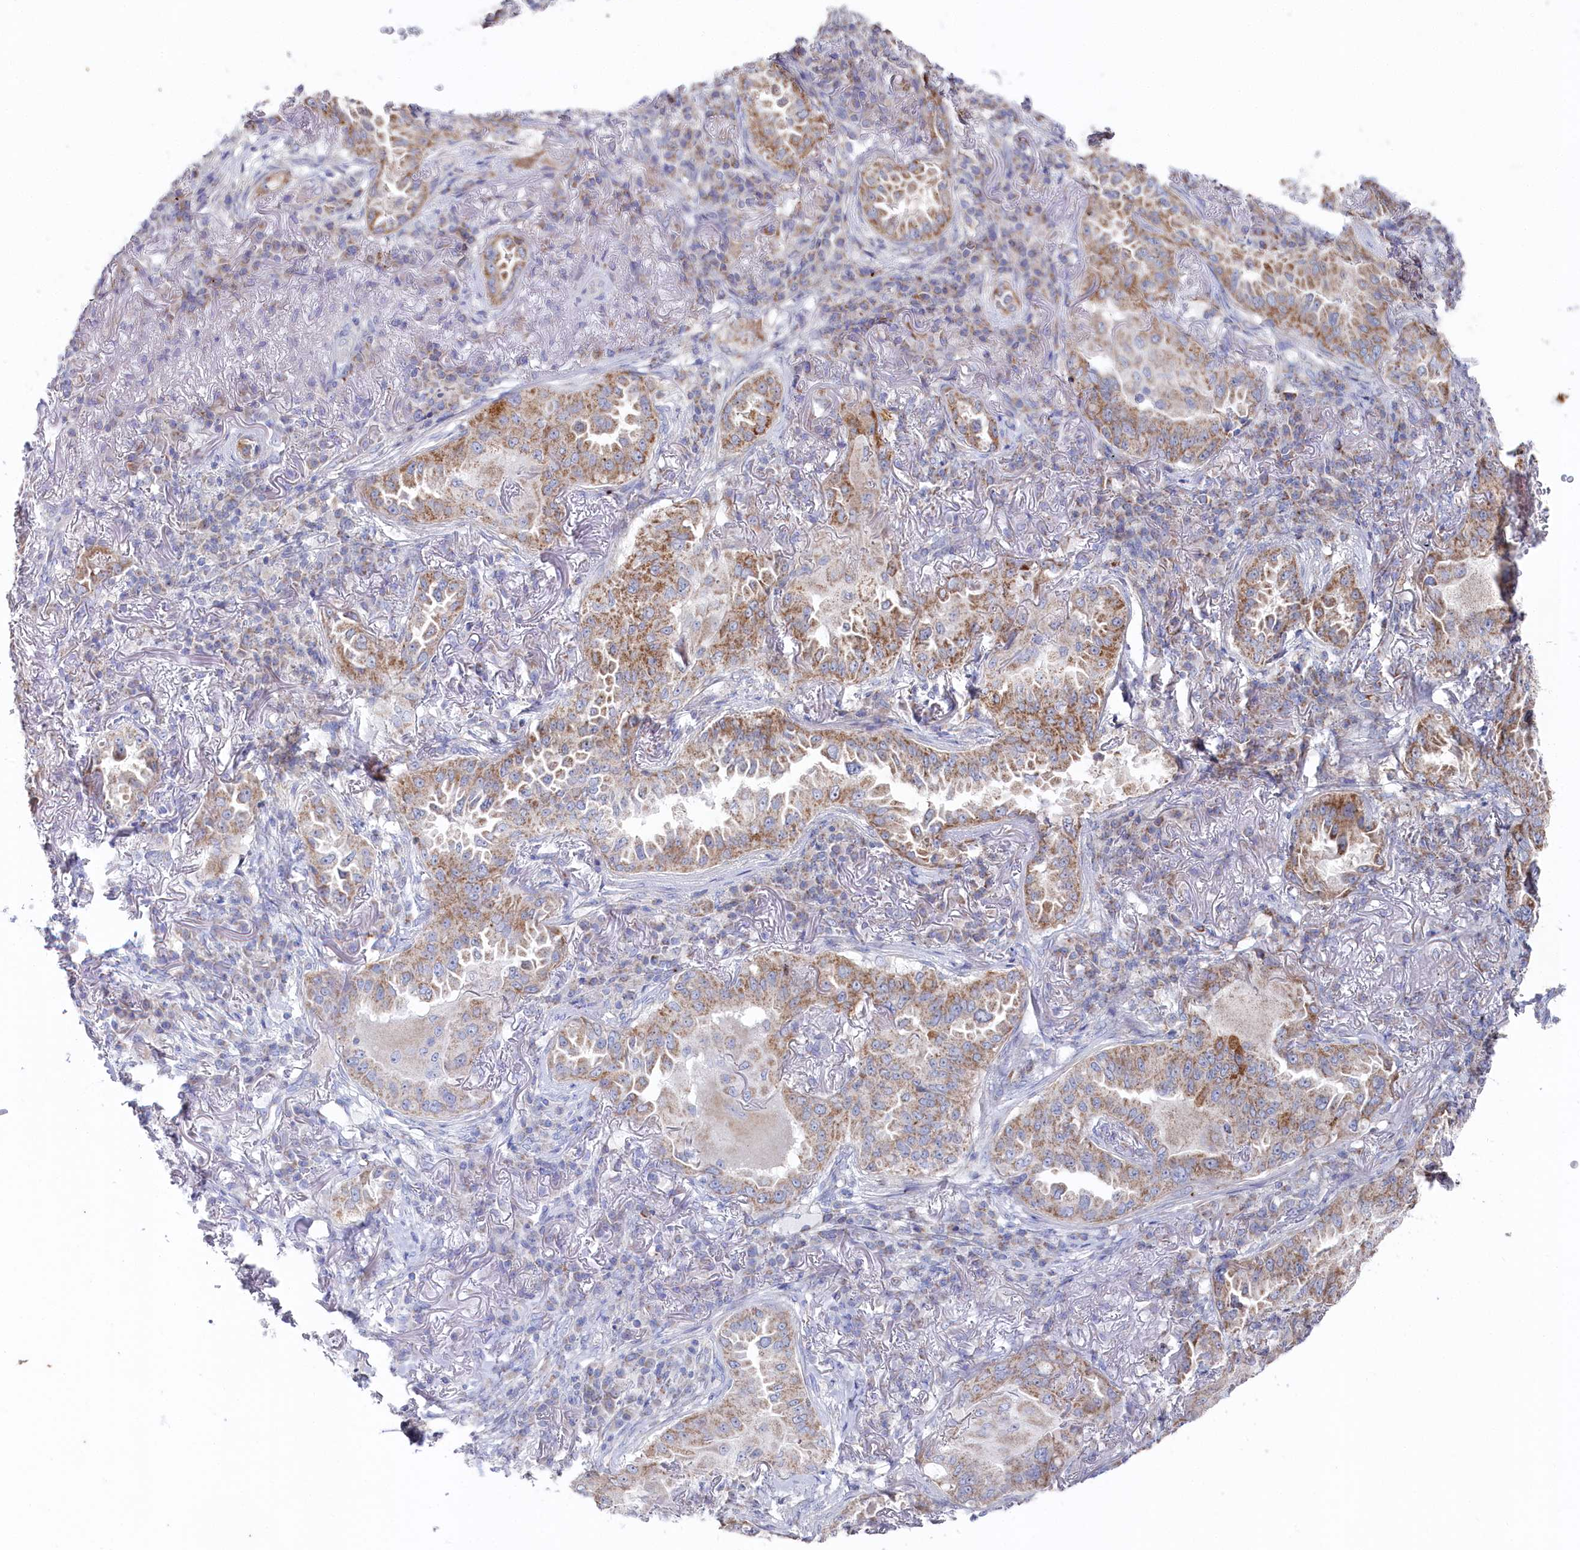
{"staining": {"intensity": "moderate", "quantity": "25%-75%", "location": "cytoplasmic/membranous"}, "tissue": "lung cancer", "cell_type": "Tumor cells", "image_type": "cancer", "snomed": [{"axis": "morphology", "description": "Adenocarcinoma, NOS"}, {"axis": "topography", "description": "Lung"}], "caption": "Immunohistochemistry of human lung cancer reveals medium levels of moderate cytoplasmic/membranous staining in approximately 25%-75% of tumor cells. (brown staining indicates protein expression, while blue staining denotes nuclei).", "gene": "GLS2", "patient": {"sex": "female", "age": 69}}